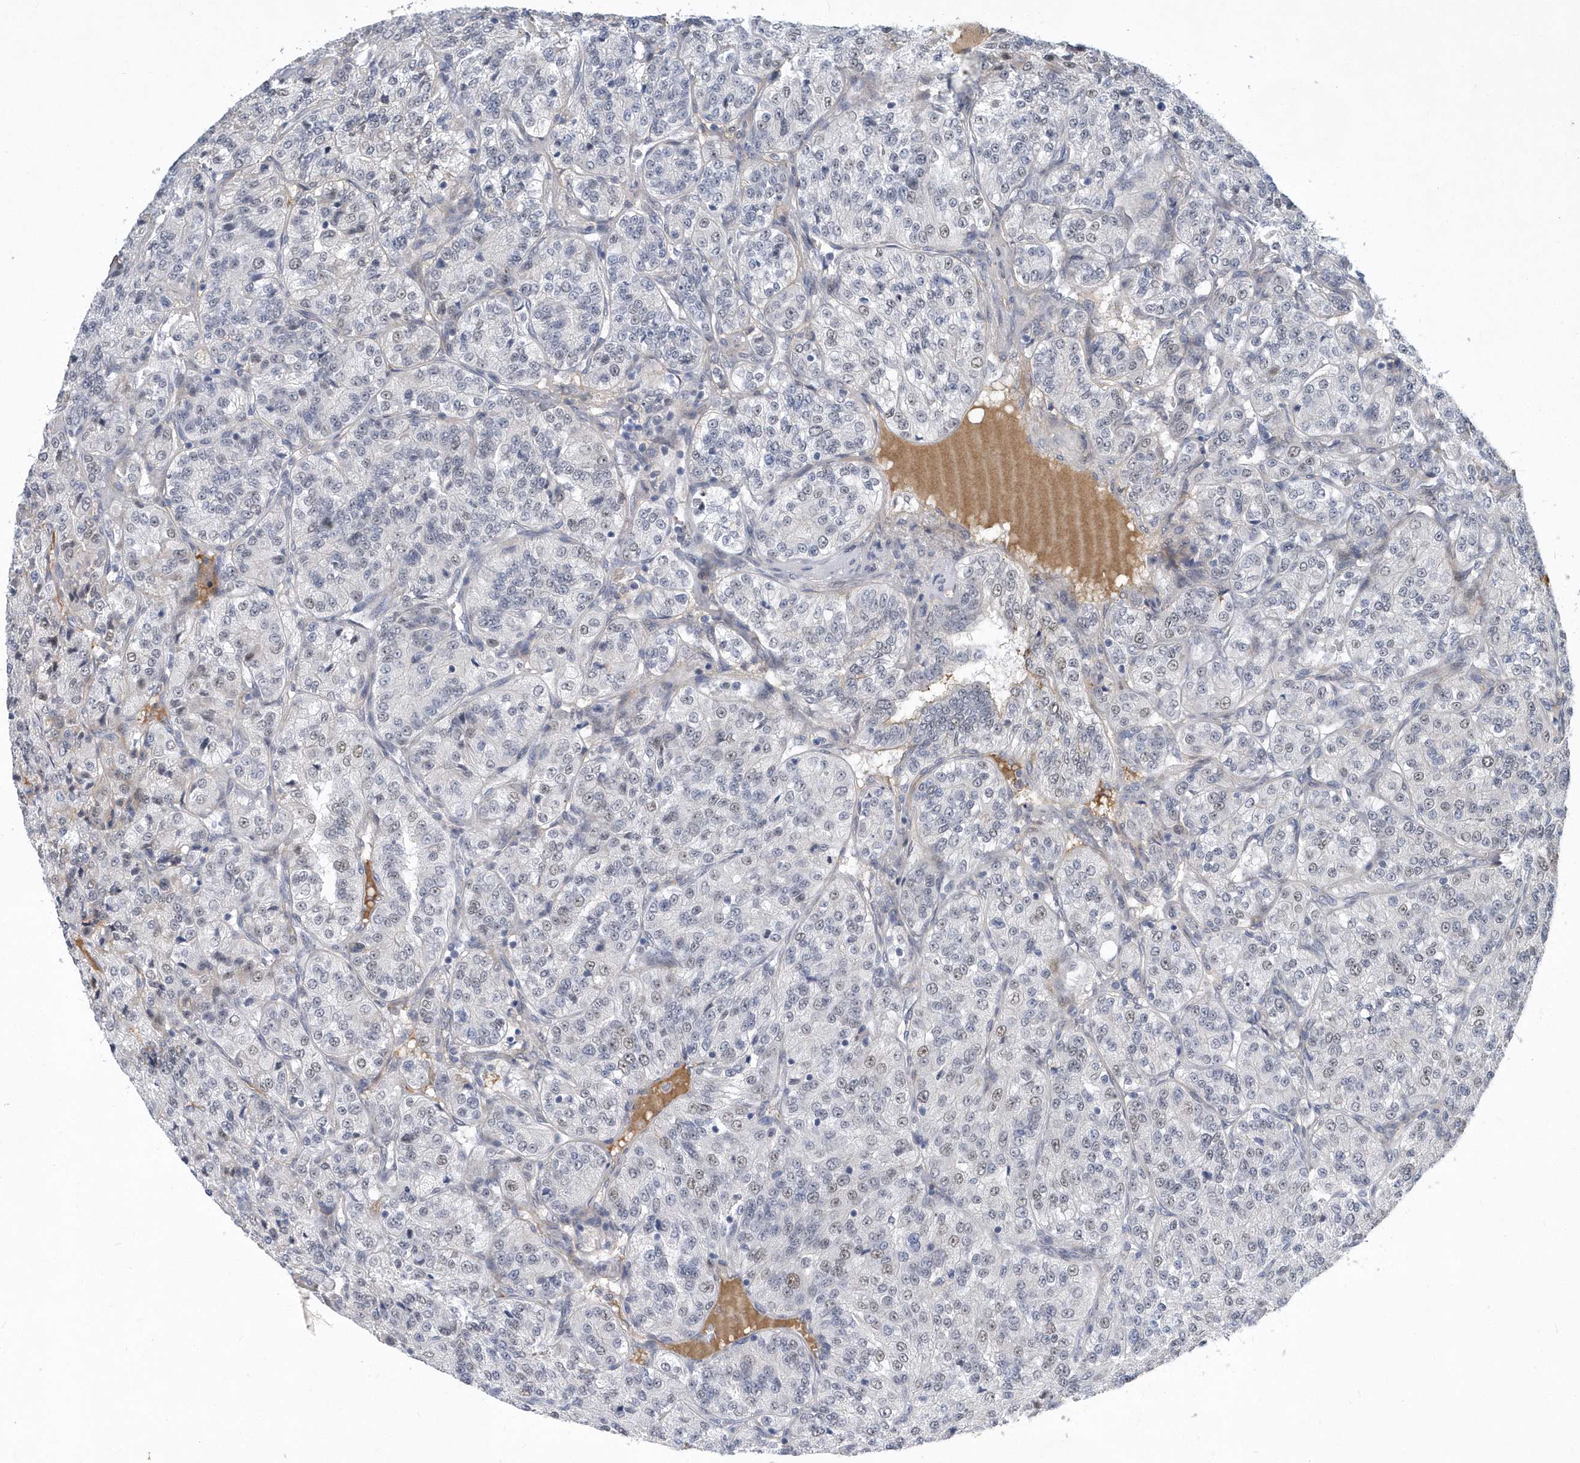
{"staining": {"intensity": "weak", "quantity": "<25%", "location": "nuclear"}, "tissue": "renal cancer", "cell_type": "Tumor cells", "image_type": "cancer", "snomed": [{"axis": "morphology", "description": "Adenocarcinoma, NOS"}, {"axis": "topography", "description": "Kidney"}], "caption": "A photomicrograph of human renal adenocarcinoma is negative for staining in tumor cells.", "gene": "FAM217A", "patient": {"sex": "female", "age": 63}}